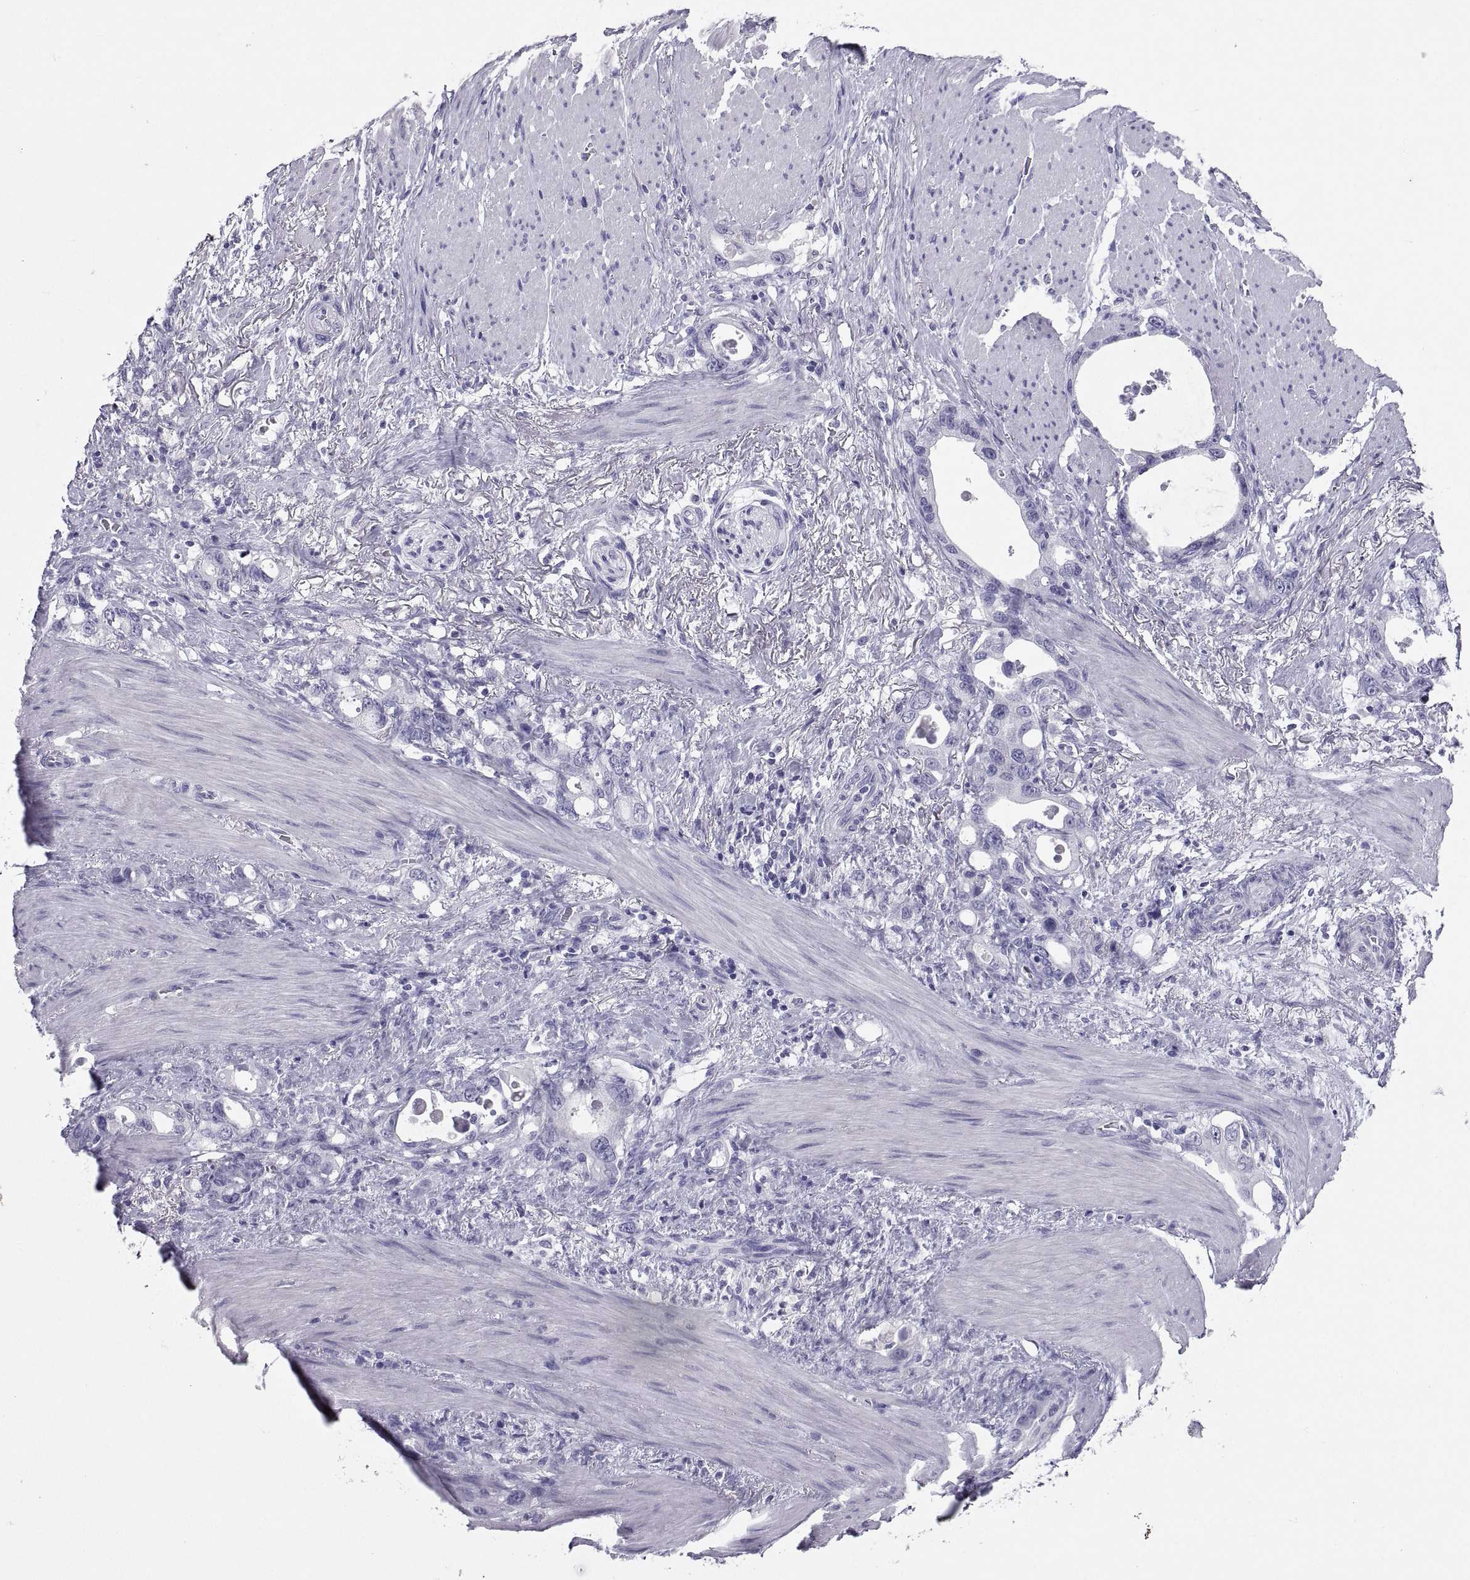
{"staining": {"intensity": "negative", "quantity": "none", "location": "none"}, "tissue": "stomach cancer", "cell_type": "Tumor cells", "image_type": "cancer", "snomed": [{"axis": "morphology", "description": "Adenocarcinoma, NOS"}, {"axis": "topography", "description": "Stomach, upper"}], "caption": "Stomach cancer (adenocarcinoma) was stained to show a protein in brown. There is no significant staining in tumor cells. (DAB (3,3'-diaminobenzidine) IHC with hematoxylin counter stain).", "gene": "PCSK1N", "patient": {"sex": "male", "age": 74}}